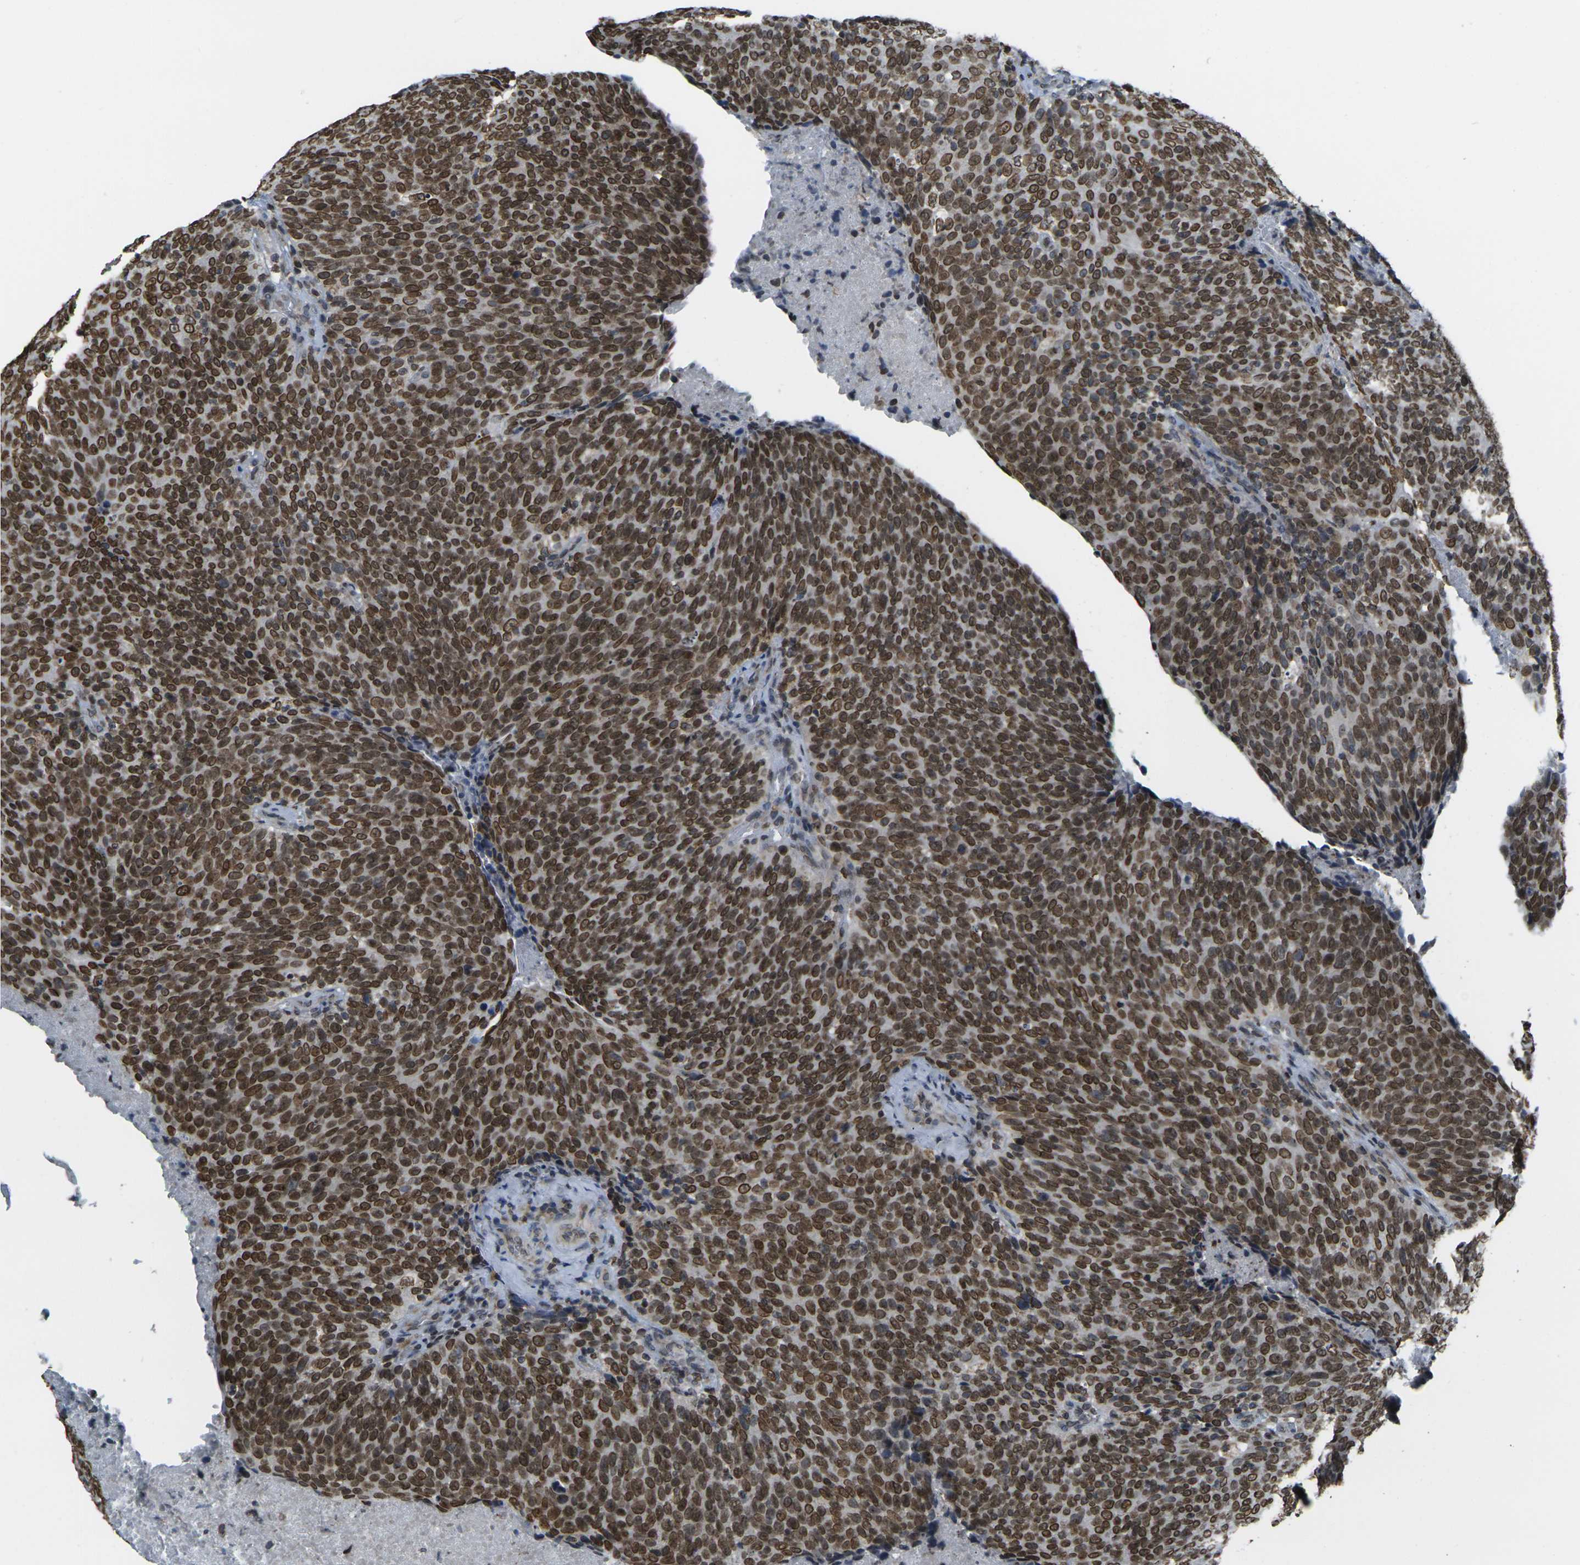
{"staining": {"intensity": "strong", "quantity": ">75%", "location": "cytoplasmic/membranous,nuclear"}, "tissue": "head and neck cancer", "cell_type": "Tumor cells", "image_type": "cancer", "snomed": [{"axis": "morphology", "description": "Squamous cell carcinoma, NOS"}, {"axis": "morphology", "description": "Squamous cell carcinoma, metastatic, NOS"}, {"axis": "topography", "description": "Lymph node"}, {"axis": "topography", "description": "Head-Neck"}], "caption": "Squamous cell carcinoma (head and neck) tissue reveals strong cytoplasmic/membranous and nuclear positivity in approximately >75% of tumor cells", "gene": "BRDT", "patient": {"sex": "male", "age": 62}}